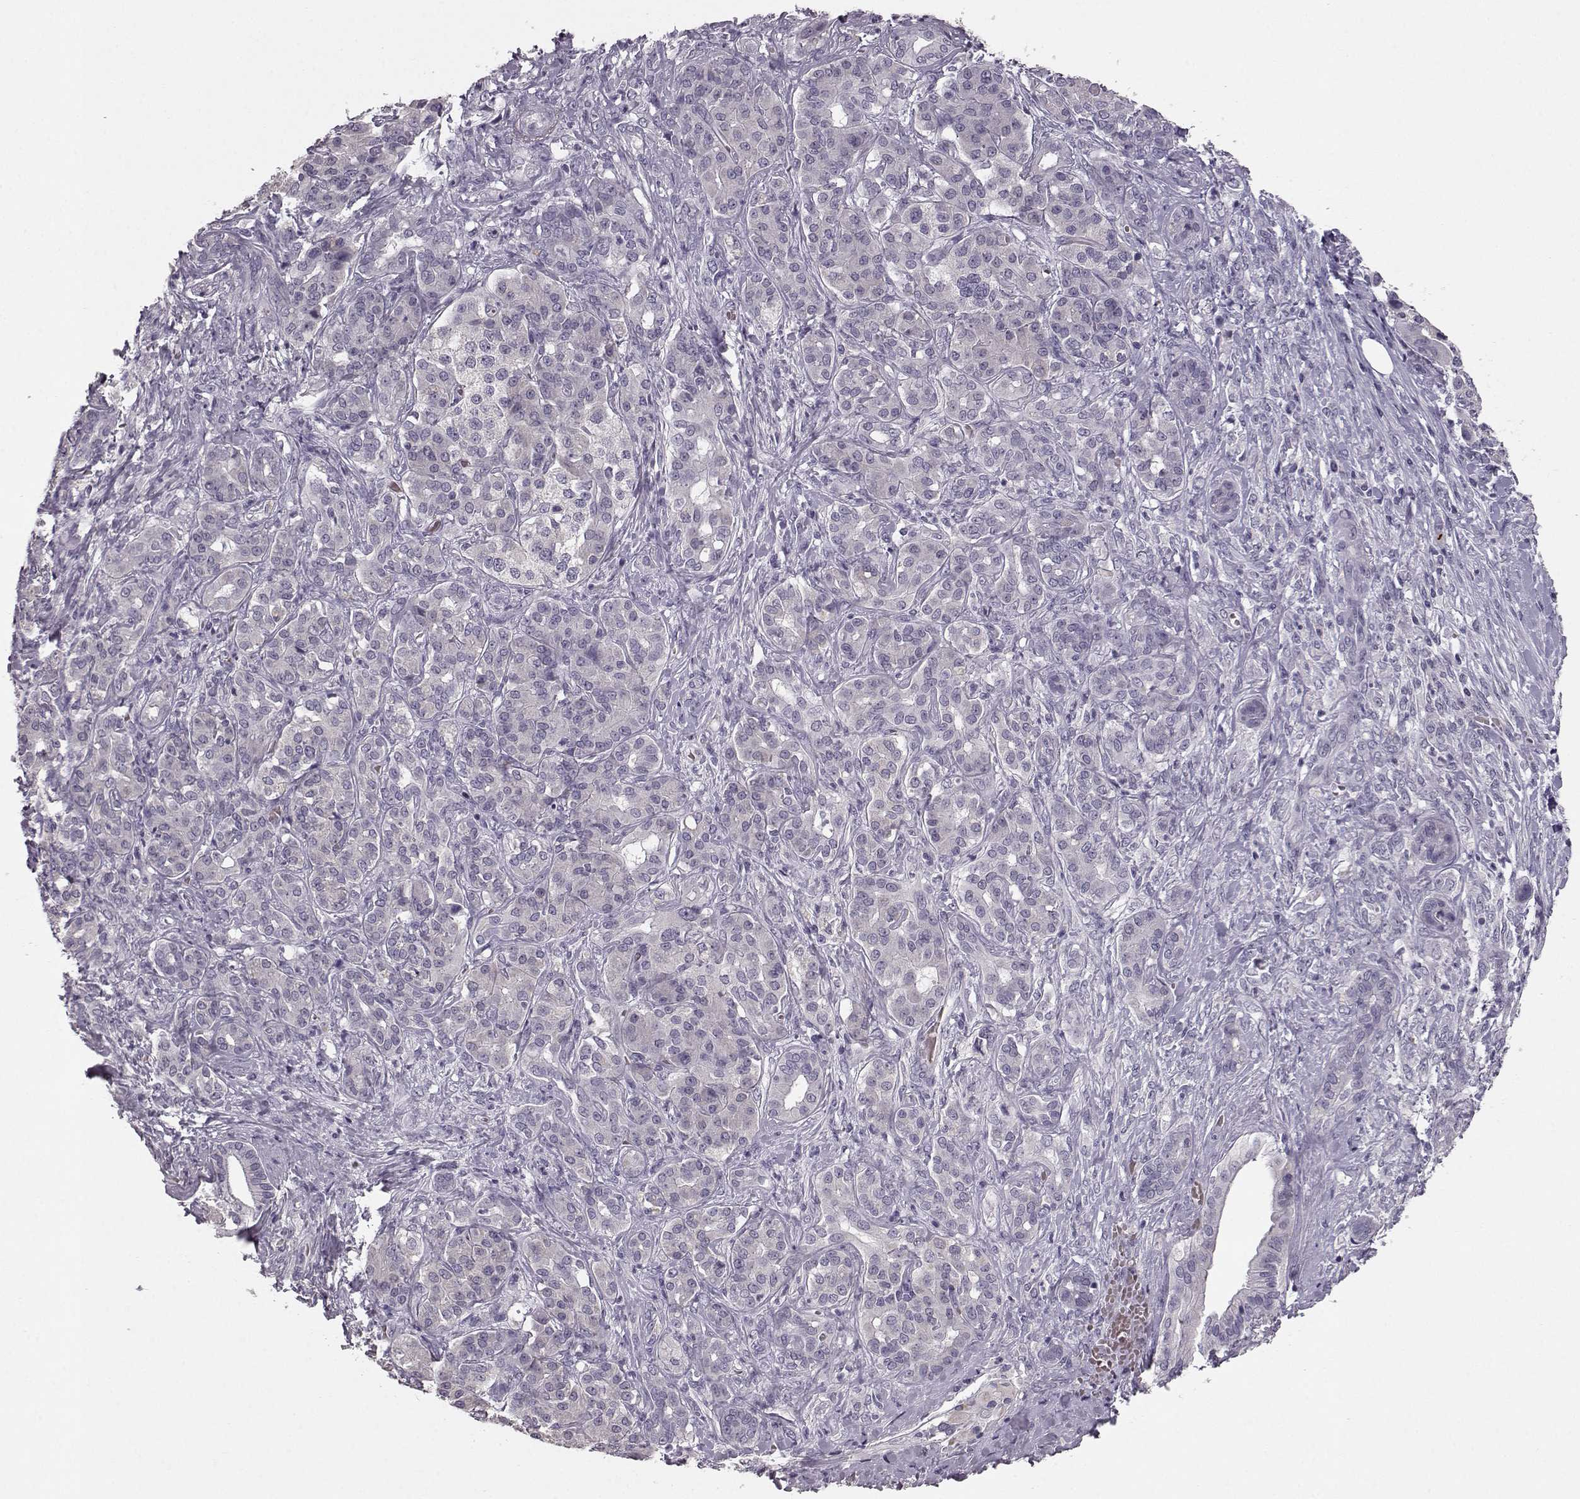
{"staining": {"intensity": "negative", "quantity": "none", "location": "none"}, "tissue": "pancreatic cancer", "cell_type": "Tumor cells", "image_type": "cancer", "snomed": [{"axis": "morphology", "description": "Normal tissue, NOS"}, {"axis": "morphology", "description": "Inflammation, NOS"}, {"axis": "morphology", "description": "Adenocarcinoma, NOS"}, {"axis": "topography", "description": "Pancreas"}], "caption": "Protein analysis of pancreatic adenocarcinoma demonstrates no significant expression in tumor cells.", "gene": "BFSP2", "patient": {"sex": "male", "age": 57}}